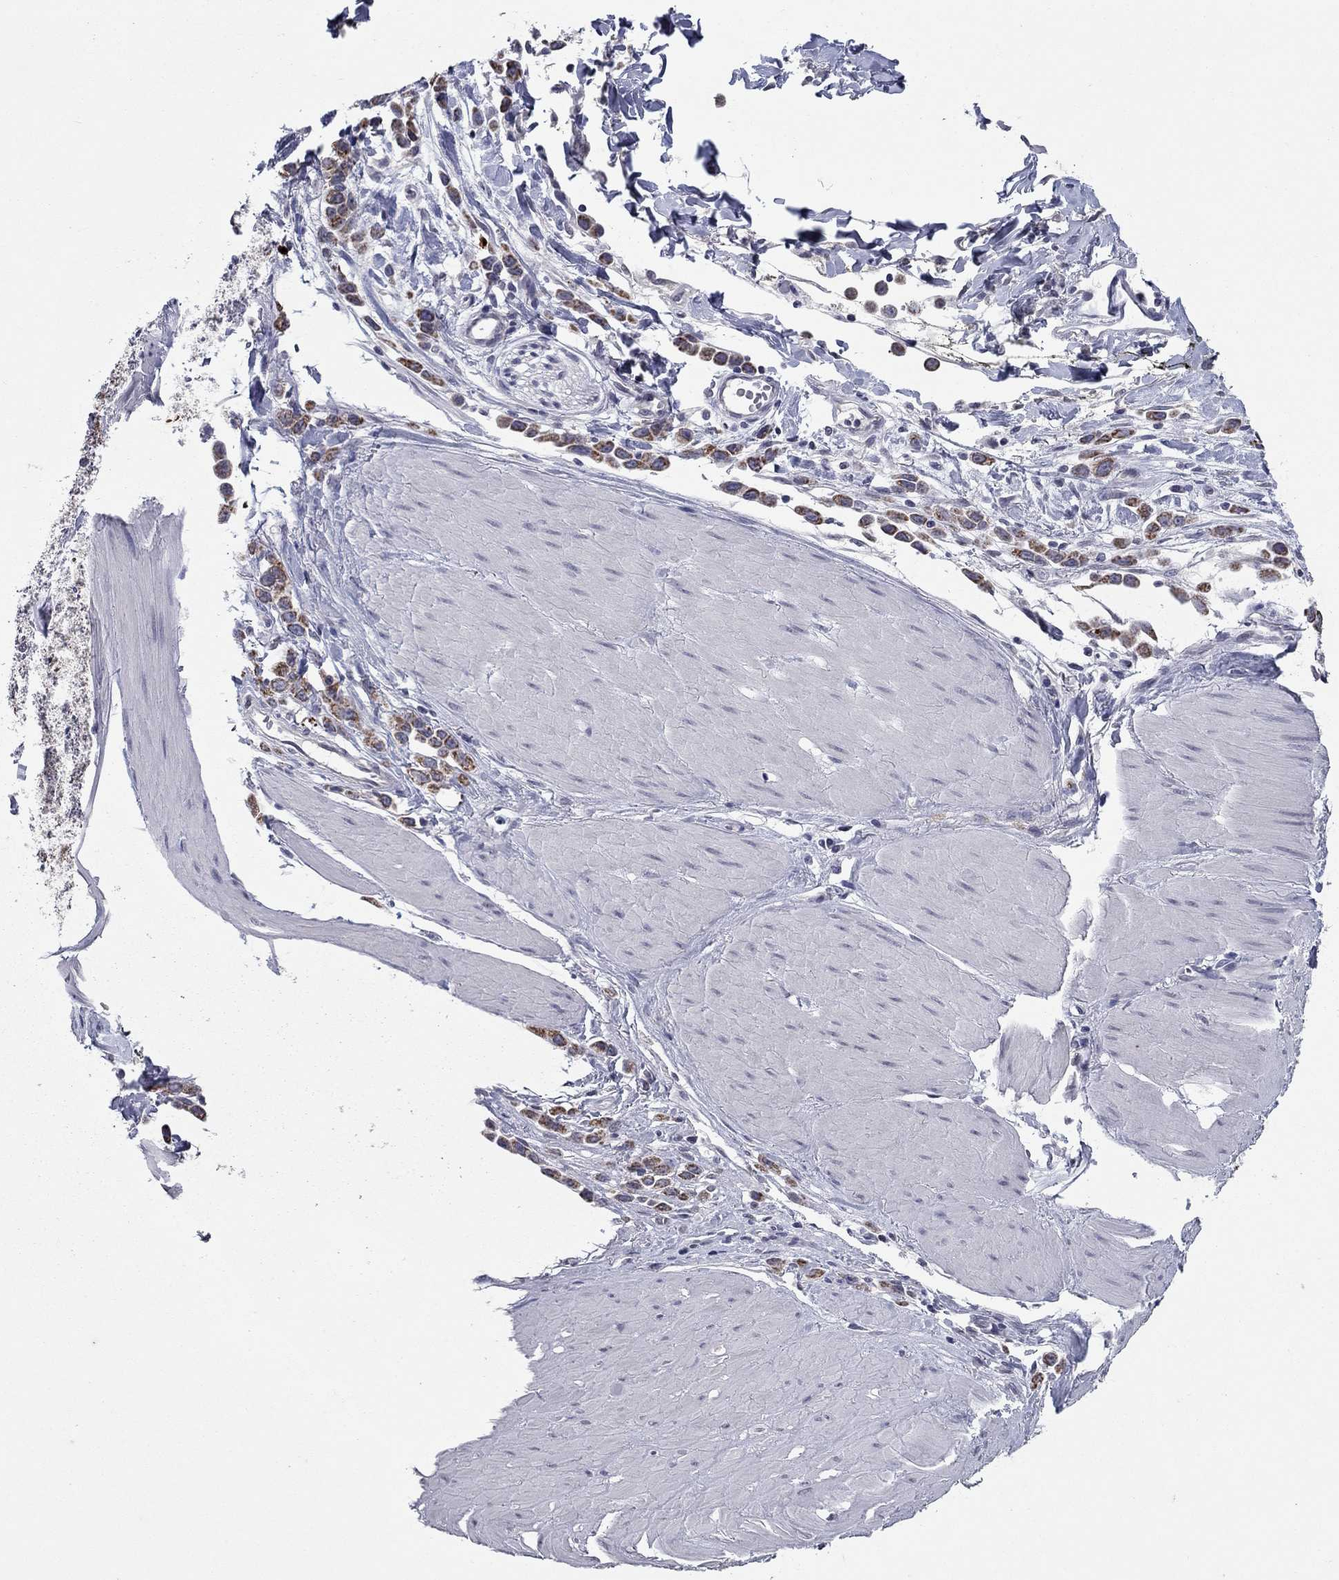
{"staining": {"intensity": "strong", "quantity": ">75%", "location": "cytoplasmic/membranous"}, "tissue": "stomach cancer", "cell_type": "Tumor cells", "image_type": "cancer", "snomed": [{"axis": "morphology", "description": "Adenocarcinoma, NOS"}, {"axis": "topography", "description": "Stomach"}], "caption": "Immunohistochemical staining of stomach cancer (adenocarcinoma) shows strong cytoplasmic/membranous protein staining in approximately >75% of tumor cells.", "gene": "SHOC2", "patient": {"sex": "male", "age": 47}}